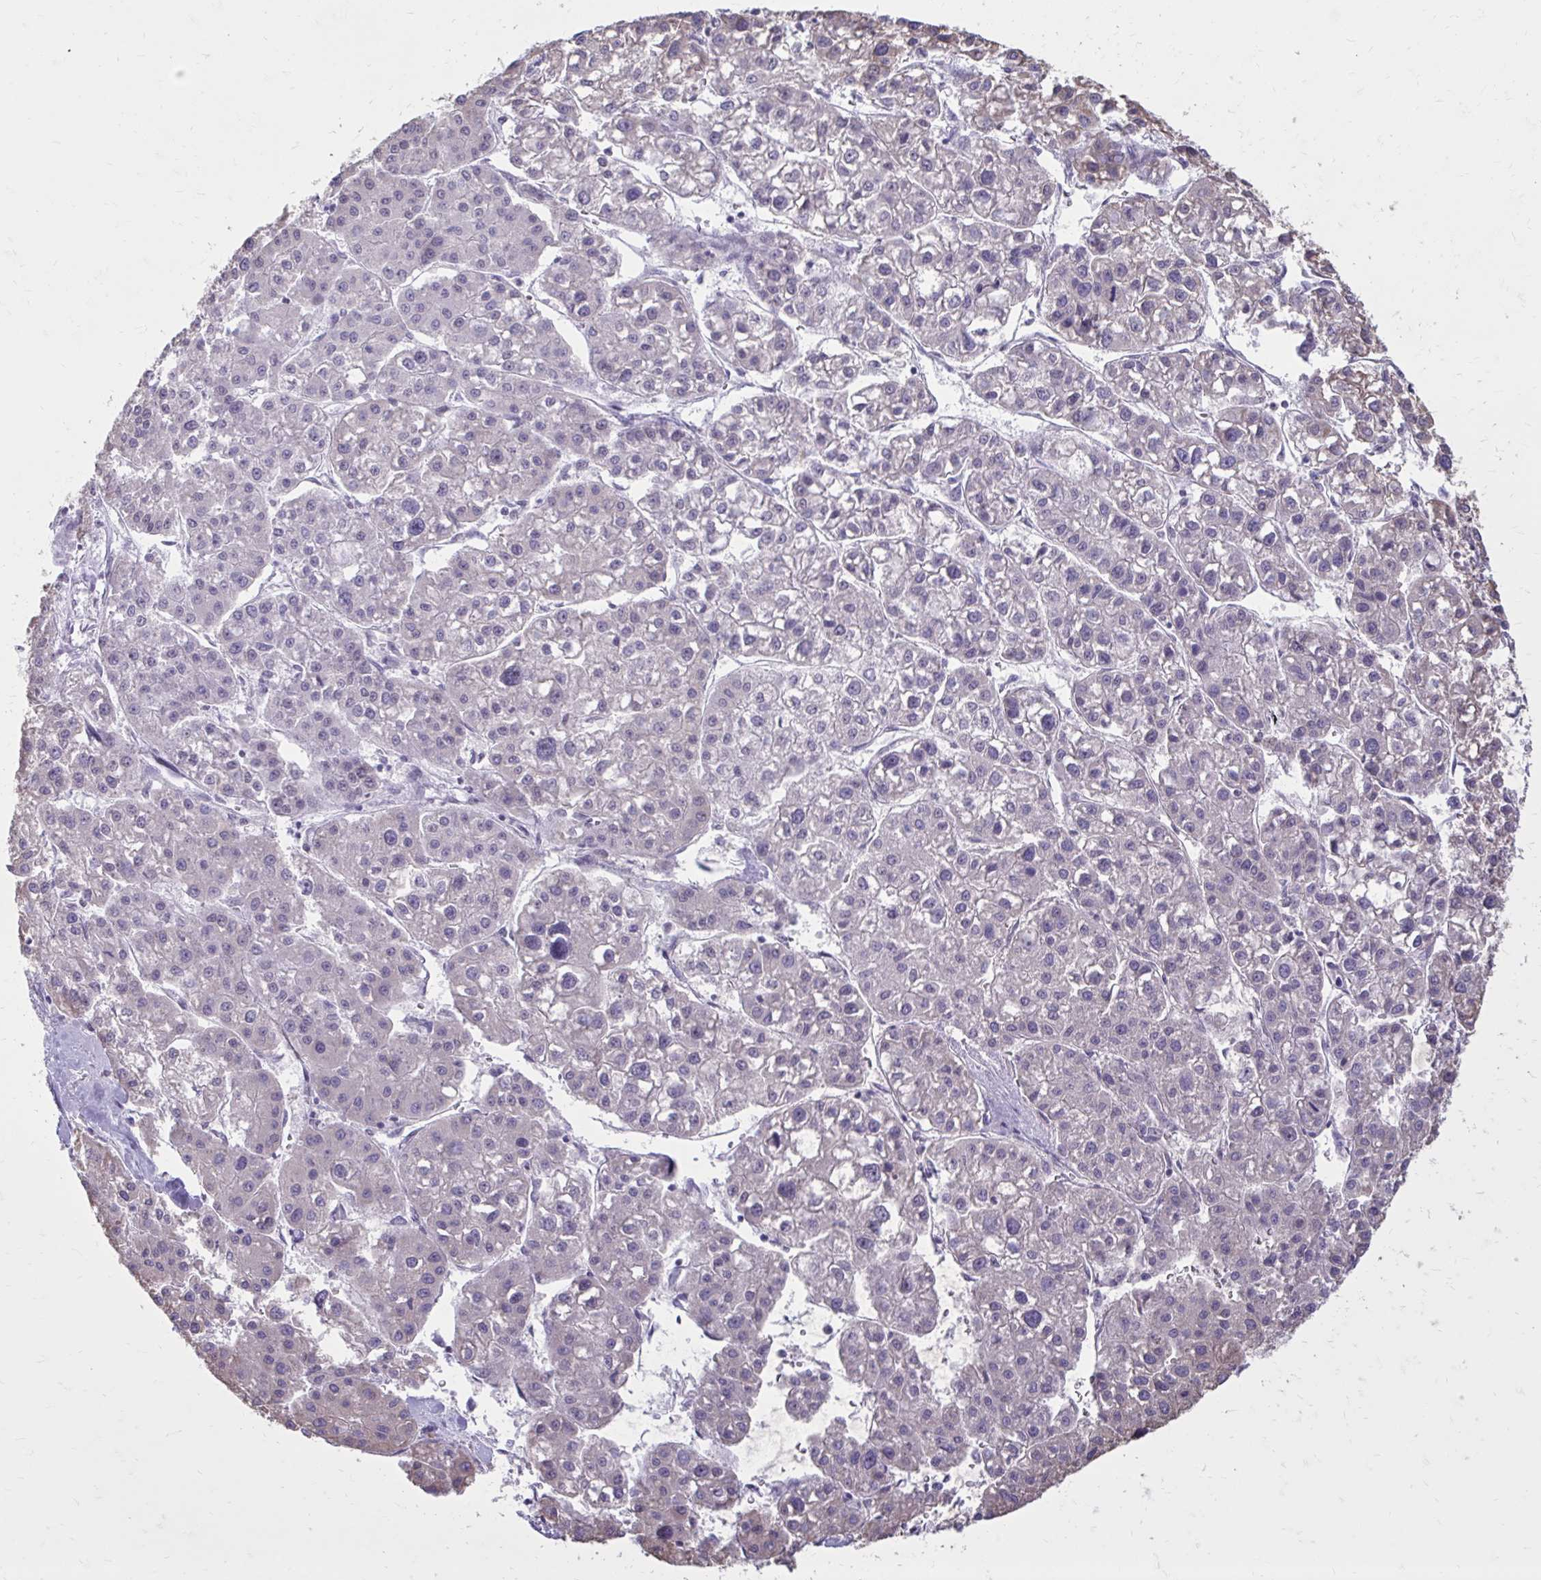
{"staining": {"intensity": "negative", "quantity": "none", "location": "none"}, "tissue": "liver cancer", "cell_type": "Tumor cells", "image_type": "cancer", "snomed": [{"axis": "morphology", "description": "Carcinoma, Hepatocellular, NOS"}, {"axis": "topography", "description": "Liver"}], "caption": "Protein analysis of liver hepatocellular carcinoma reveals no significant positivity in tumor cells.", "gene": "PROSER1", "patient": {"sex": "male", "age": 73}}